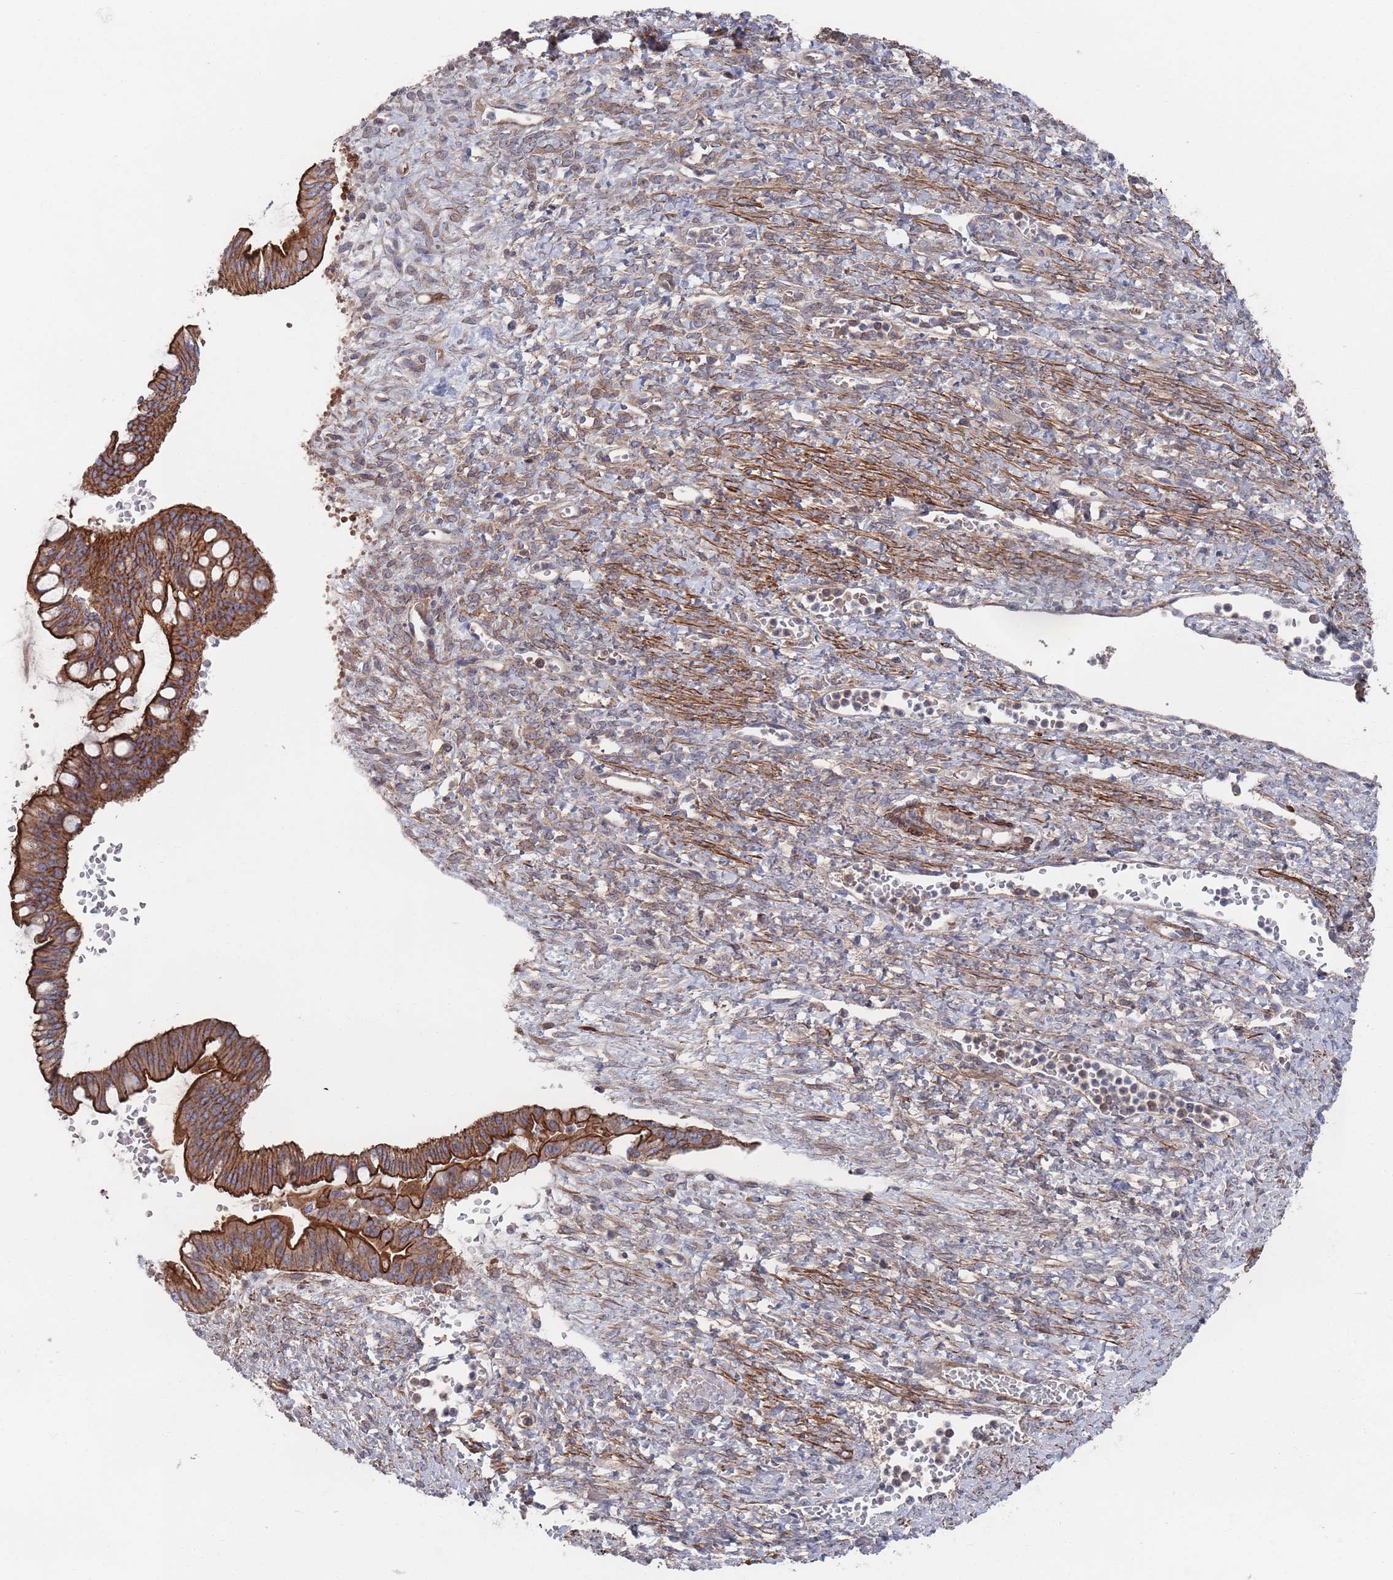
{"staining": {"intensity": "strong", "quantity": ">75%", "location": "cytoplasmic/membranous"}, "tissue": "ovarian cancer", "cell_type": "Tumor cells", "image_type": "cancer", "snomed": [{"axis": "morphology", "description": "Cystadenocarcinoma, mucinous, NOS"}, {"axis": "topography", "description": "Ovary"}], "caption": "This is a micrograph of IHC staining of ovarian cancer, which shows strong positivity in the cytoplasmic/membranous of tumor cells.", "gene": "PLEKHA4", "patient": {"sex": "female", "age": 73}}